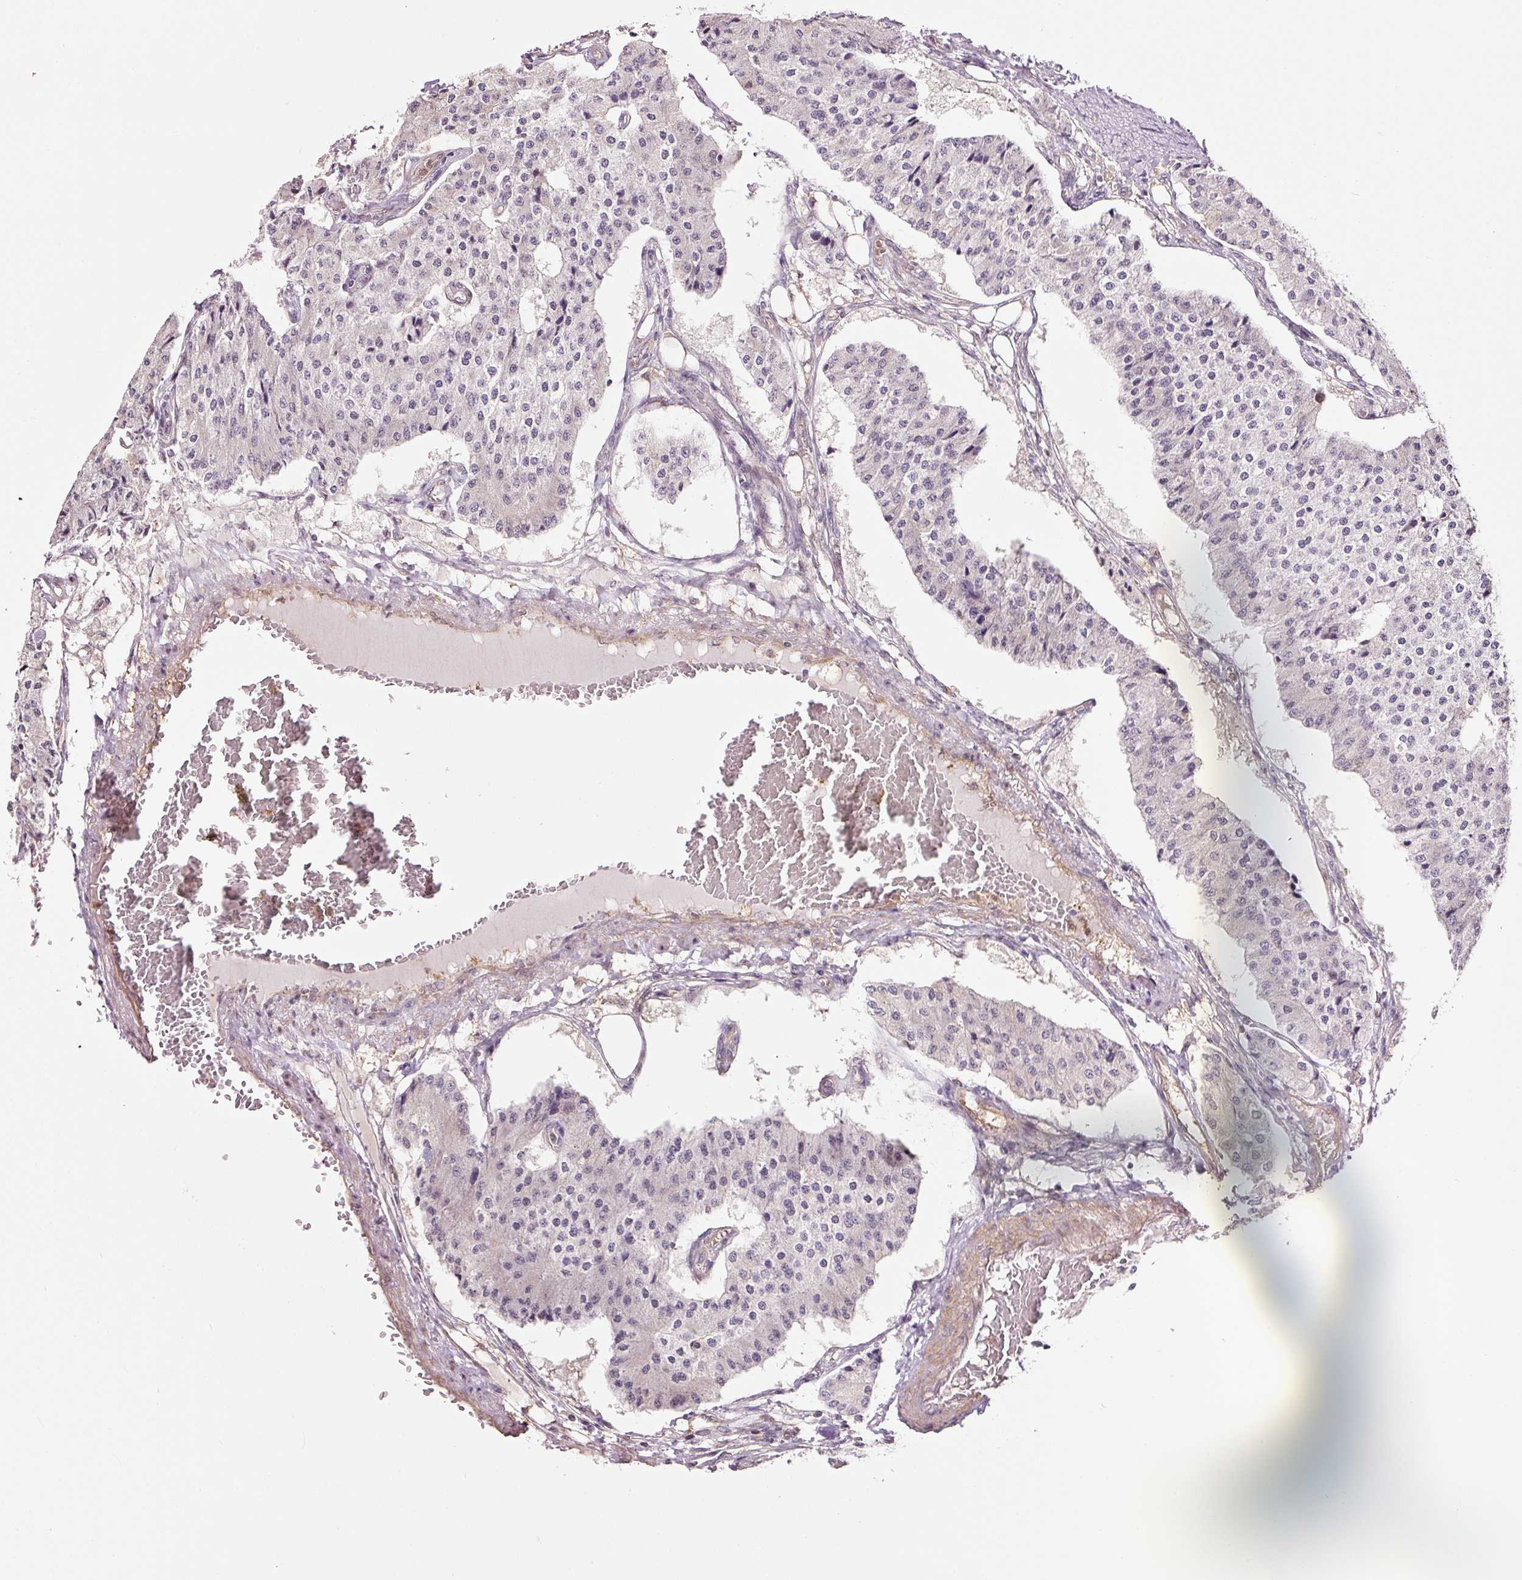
{"staining": {"intensity": "negative", "quantity": "none", "location": "none"}, "tissue": "carcinoid", "cell_type": "Tumor cells", "image_type": "cancer", "snomed": [{"axis": "morphology", "description": "Carcinoid, malignant, NOS"}, {"axis": "topography", "description": "Colon"}], "caption": "This is an immunohistochemistry photomicrograph of human carcinoid. There is no staining in tumor cells.", "gene": "FBXL14", "patient": {"sex": "female", "age": 52}}